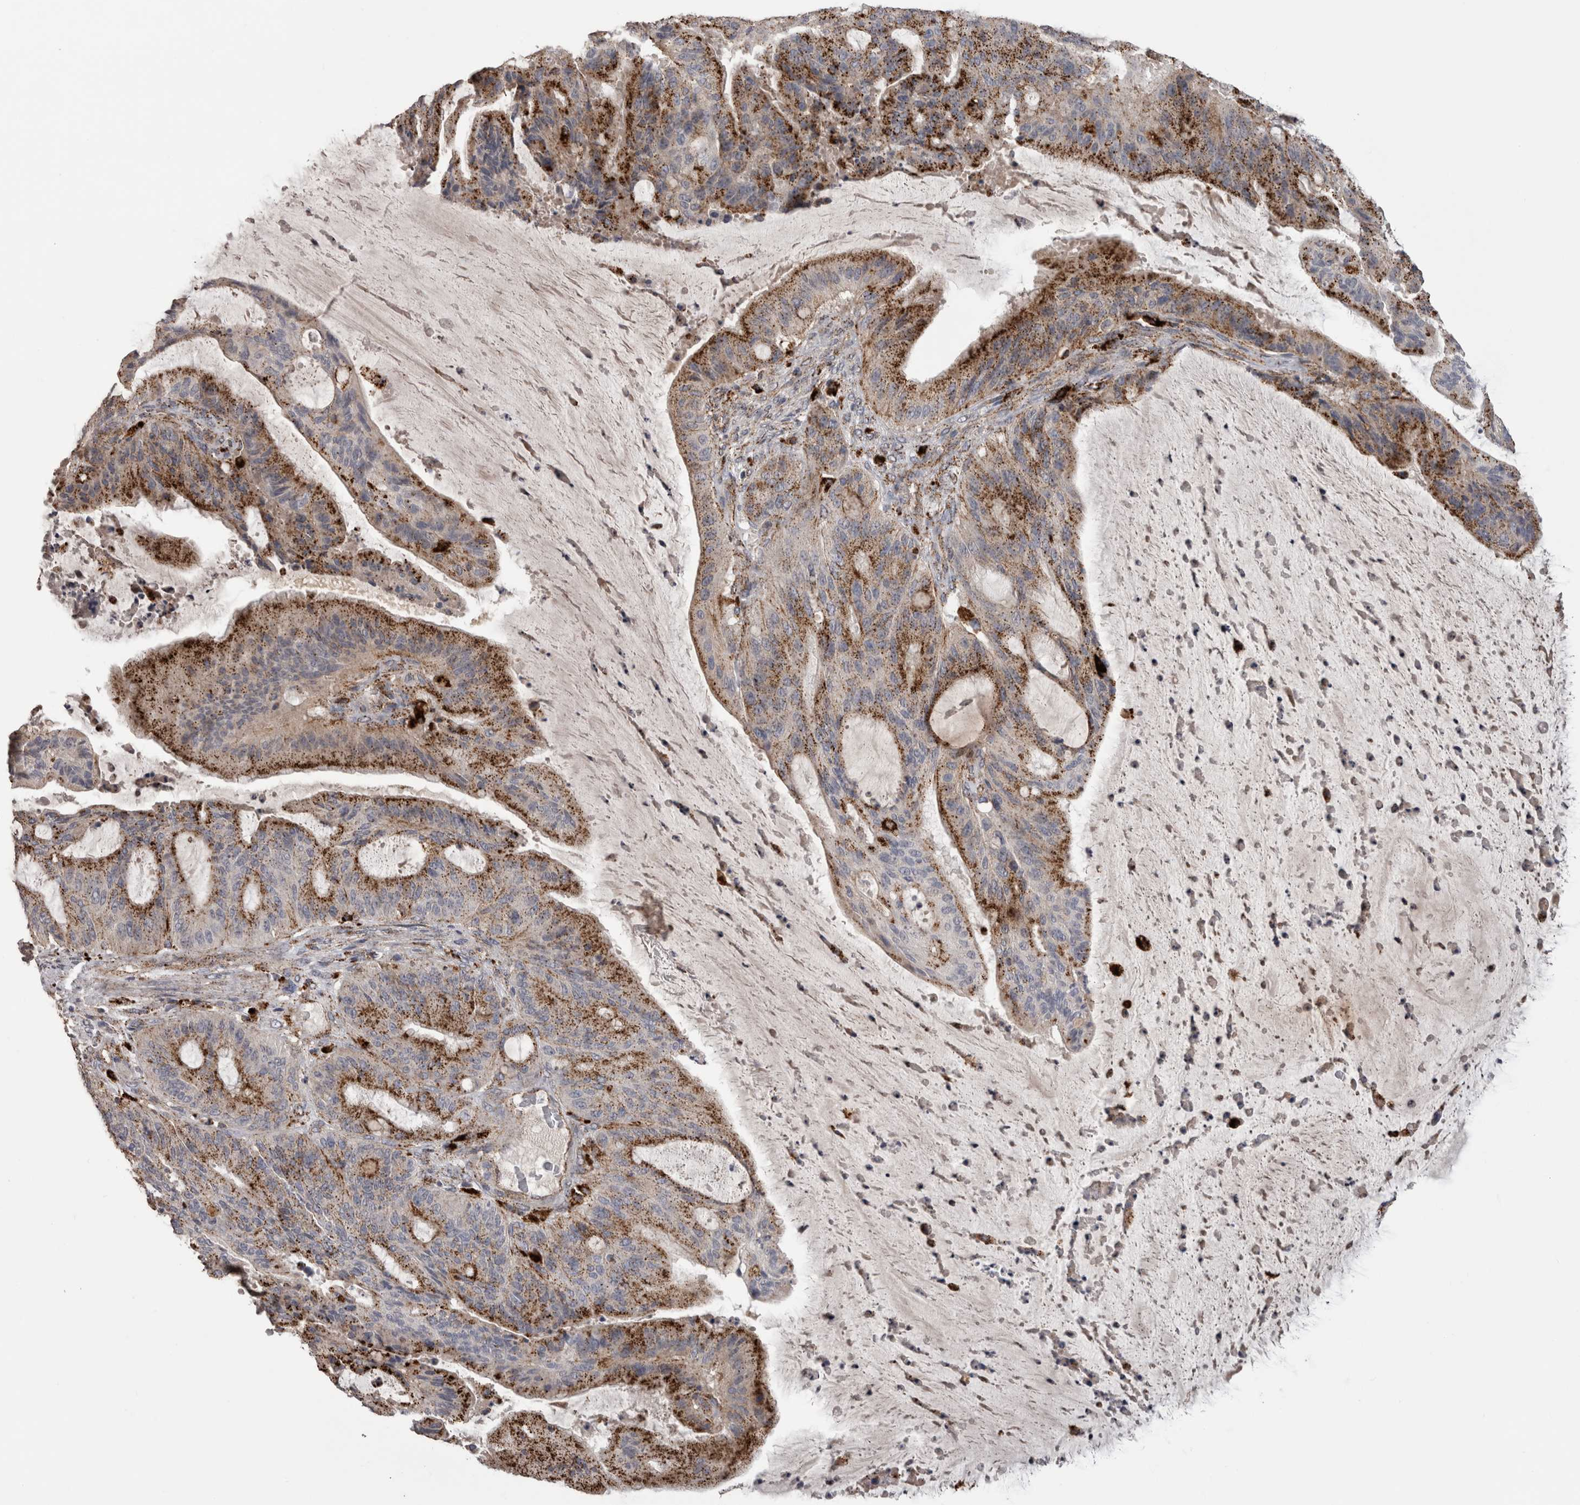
{"staining": {"intensity": "moderate", "quantity": ">75%", "location": "cytoplasmic/membranous"}, "tissue": "liver cancer", "cell_type": "Tumor cells", "image_type": "cancer", "snomed": [{"axis": "morphology", "description": "Normal tissue, NOS"}, {"axis": "morphology", "description": "Cholangiocarcinoma"}, {"axis": "topography", "description": "Liver"}, {"axis": "topography", "description": "Peripheral nerve tissue"}], "caption": "Liver cancer (cholangiocarcinoma) was stained to show a protein in brown. There is medium levels of moderate cytoplasmic/membranous expression in approximately >75% of tumor cells.", "gene": "CTSZ", "patient": {"sex": "female", "age": 73}}